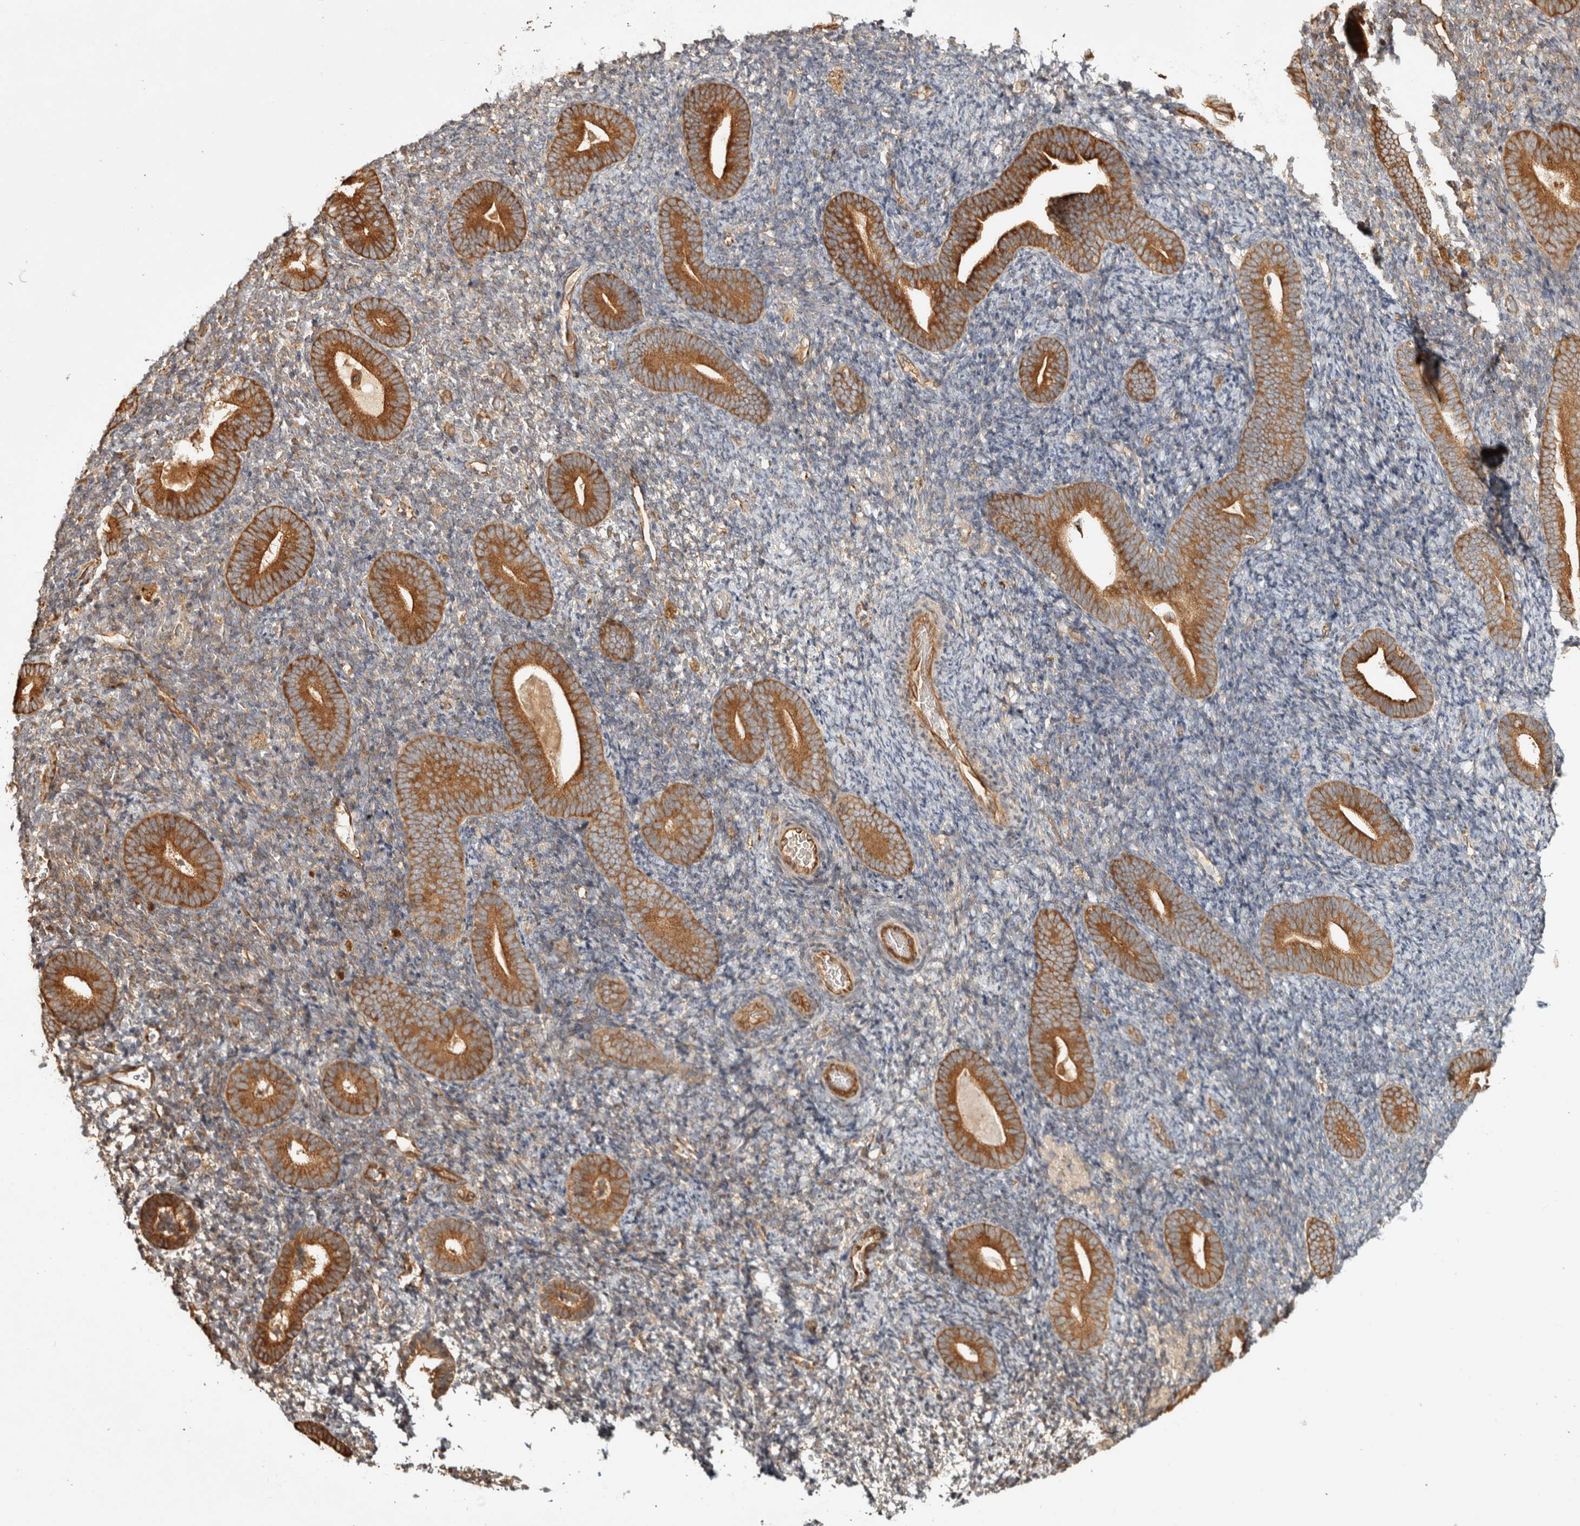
{"staining": {"intensity": "moderate", "quantity": "25%-75%", "location": "cytoplasmic/membranous"}, "tissue": "endometrium", "cell_type": "Cells in endometrial stroma", "image_type": "normal", "snomed": [{"axis": "morphology", "description": "Normal tissue, NOS"}, {"axis": "topography", "description": "Endometrium"}], "caption": "IHC histopathology image of benign endometrium: human endometrium stained using immunohistochemistry displays medium levels of moderate protein expression localized specifically in the cytoplasmic/membranous of cells in endometrial stroma, appearing as a cytoplasmic/membranous brown color.", "gene": "CAMSAP2", "patient": {"sex": "female", "age": 51}}